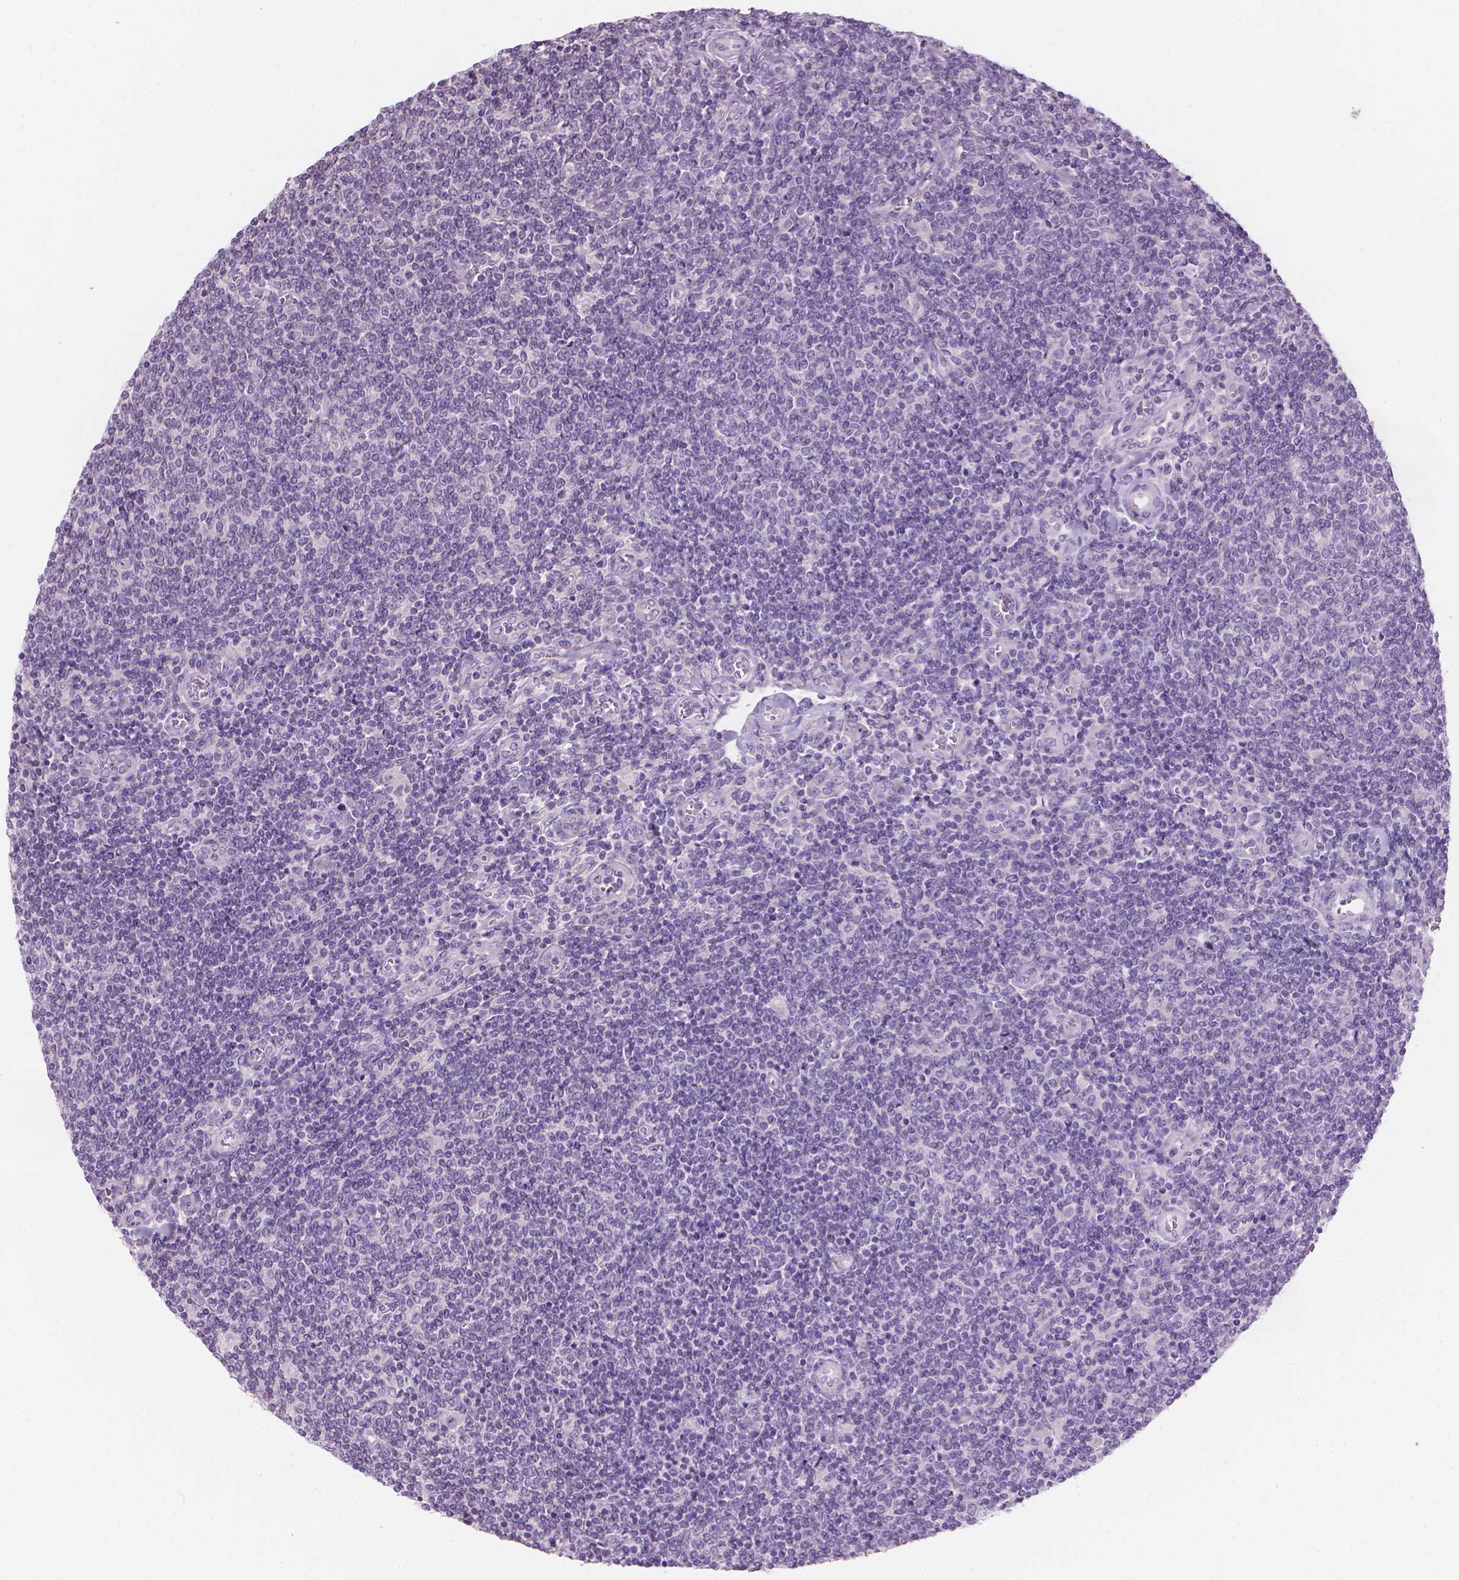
{"staining": {"intensity": "negative", "quantity": "none", "location": "none"}, "tissue": "lymphoma", "cell_type": "Tumor cells", "image_type": "cancer", "snomed": [{"axis": "morphology", "description": "Malignant lymphoma, non-Hodgkin's type, Low grade"}, {"axis": "topography", "description": "Lymph node"}], "caption": "Human lymphoma stained for a protein using immunohistochemistry (IHC) shows no expression in tumor cells.", "gene": "GPRC5A", "patient": {"sex": "male", "age": 52}}